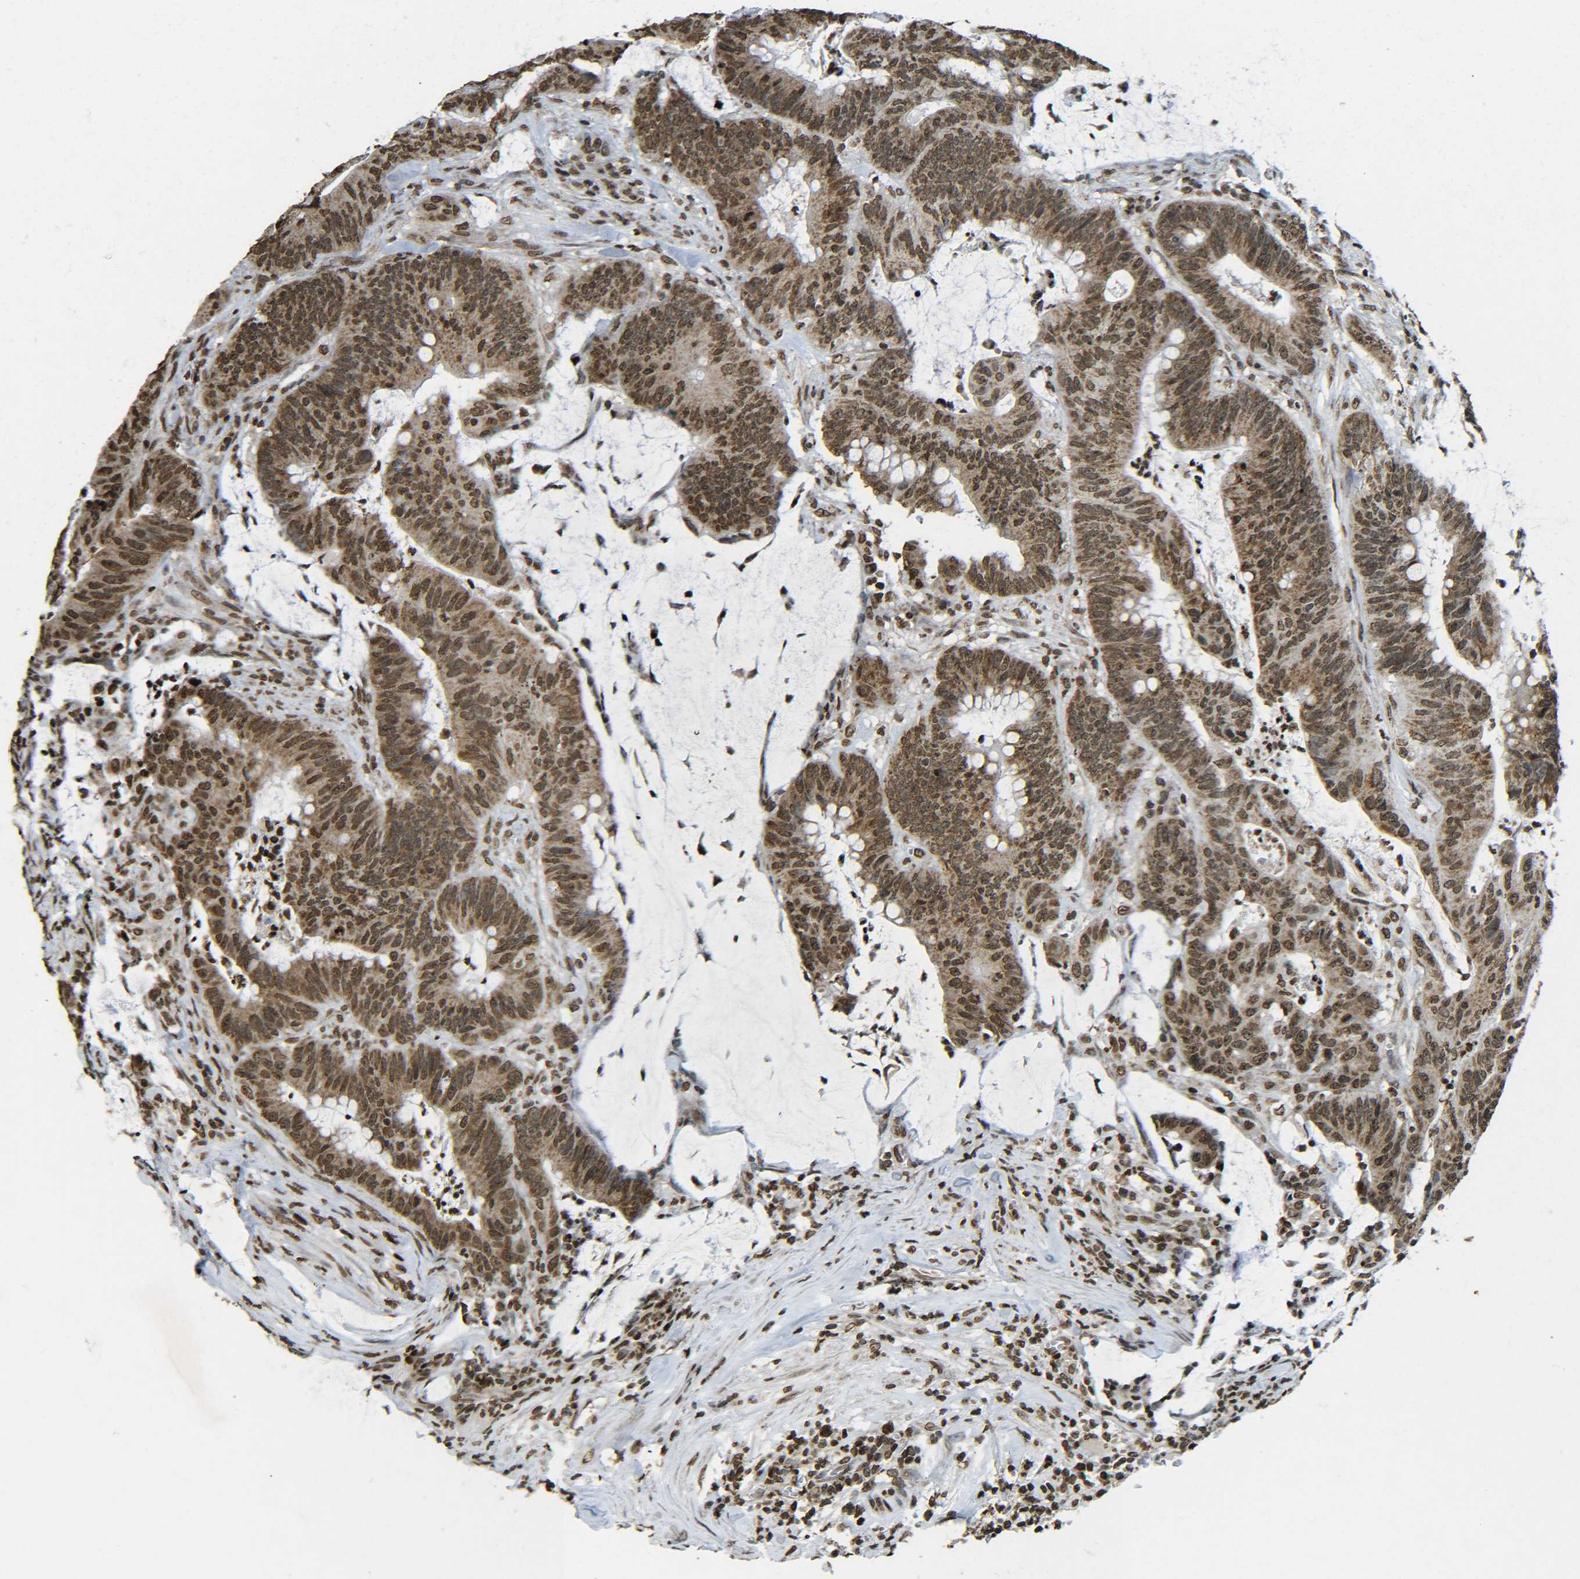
{"staining": {"intensity": "strong", "quantity": ">75%", "location": "cytoplasmic/membranous,nuclear"}, "tissue": "colorectal cancer", "cell_type": "Tumor cells", "image_type": "cancer", "snomed": [{"axis": "morphology", "description": "Adenocarcinoma, NOS"}, {"axis": "topography", "description": "Colon"}], "caption": "A micrograph of colorectal cancer stained for a protein reveals strong cytoplasmic/membranous and nuclear brown staining in tumor cells.", "gene": "NEUROG2", "patient": {"sex": "male", "age": 45}}